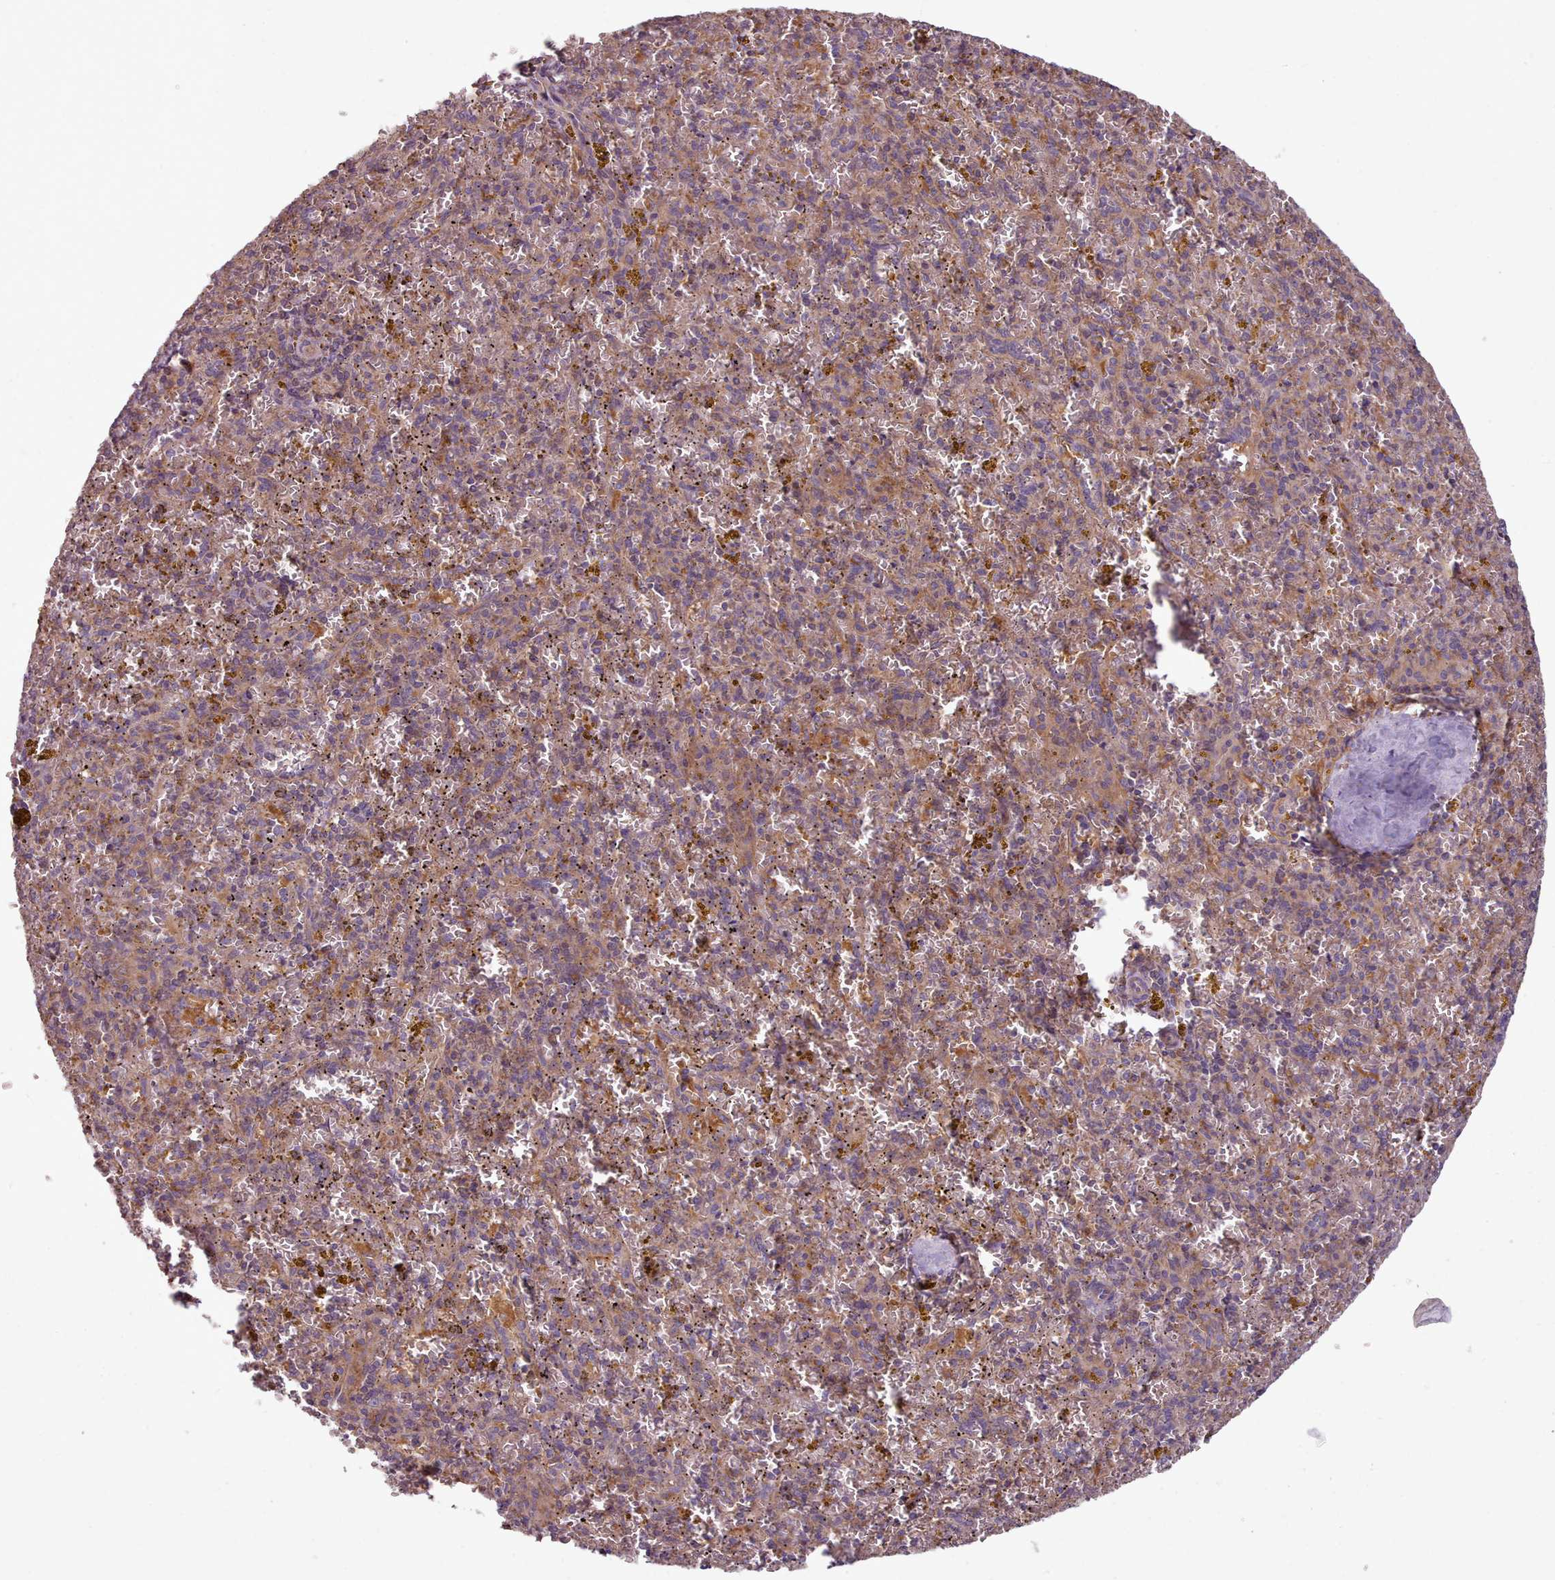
{"staining": {"intensity": "moderate", "quantity": "<25%", "location": "cytoplasmic/membranous"}, "tissue": "spleen", "cell_type": "Cells in red pulp", "image_type": "normal", "snomed": [{"axis": "morphology", "description": "Normal tissue, NOS"}, {"axis": "topography", "description": "Spleen"}], "caption": "Immunohistochemical staining of unremarkable spleen reveals moderate cytoplasmic/membranous protein expression in about <25% of cells in red pulp. The staining was performed using DAB (3,3'-diaminobenzidine), with brown indicating positive protein expression. Nuclei are stained blue with hematoxylin.", "gene": "NT5DC2", "patient": {"sex": "male", "age": 57}}